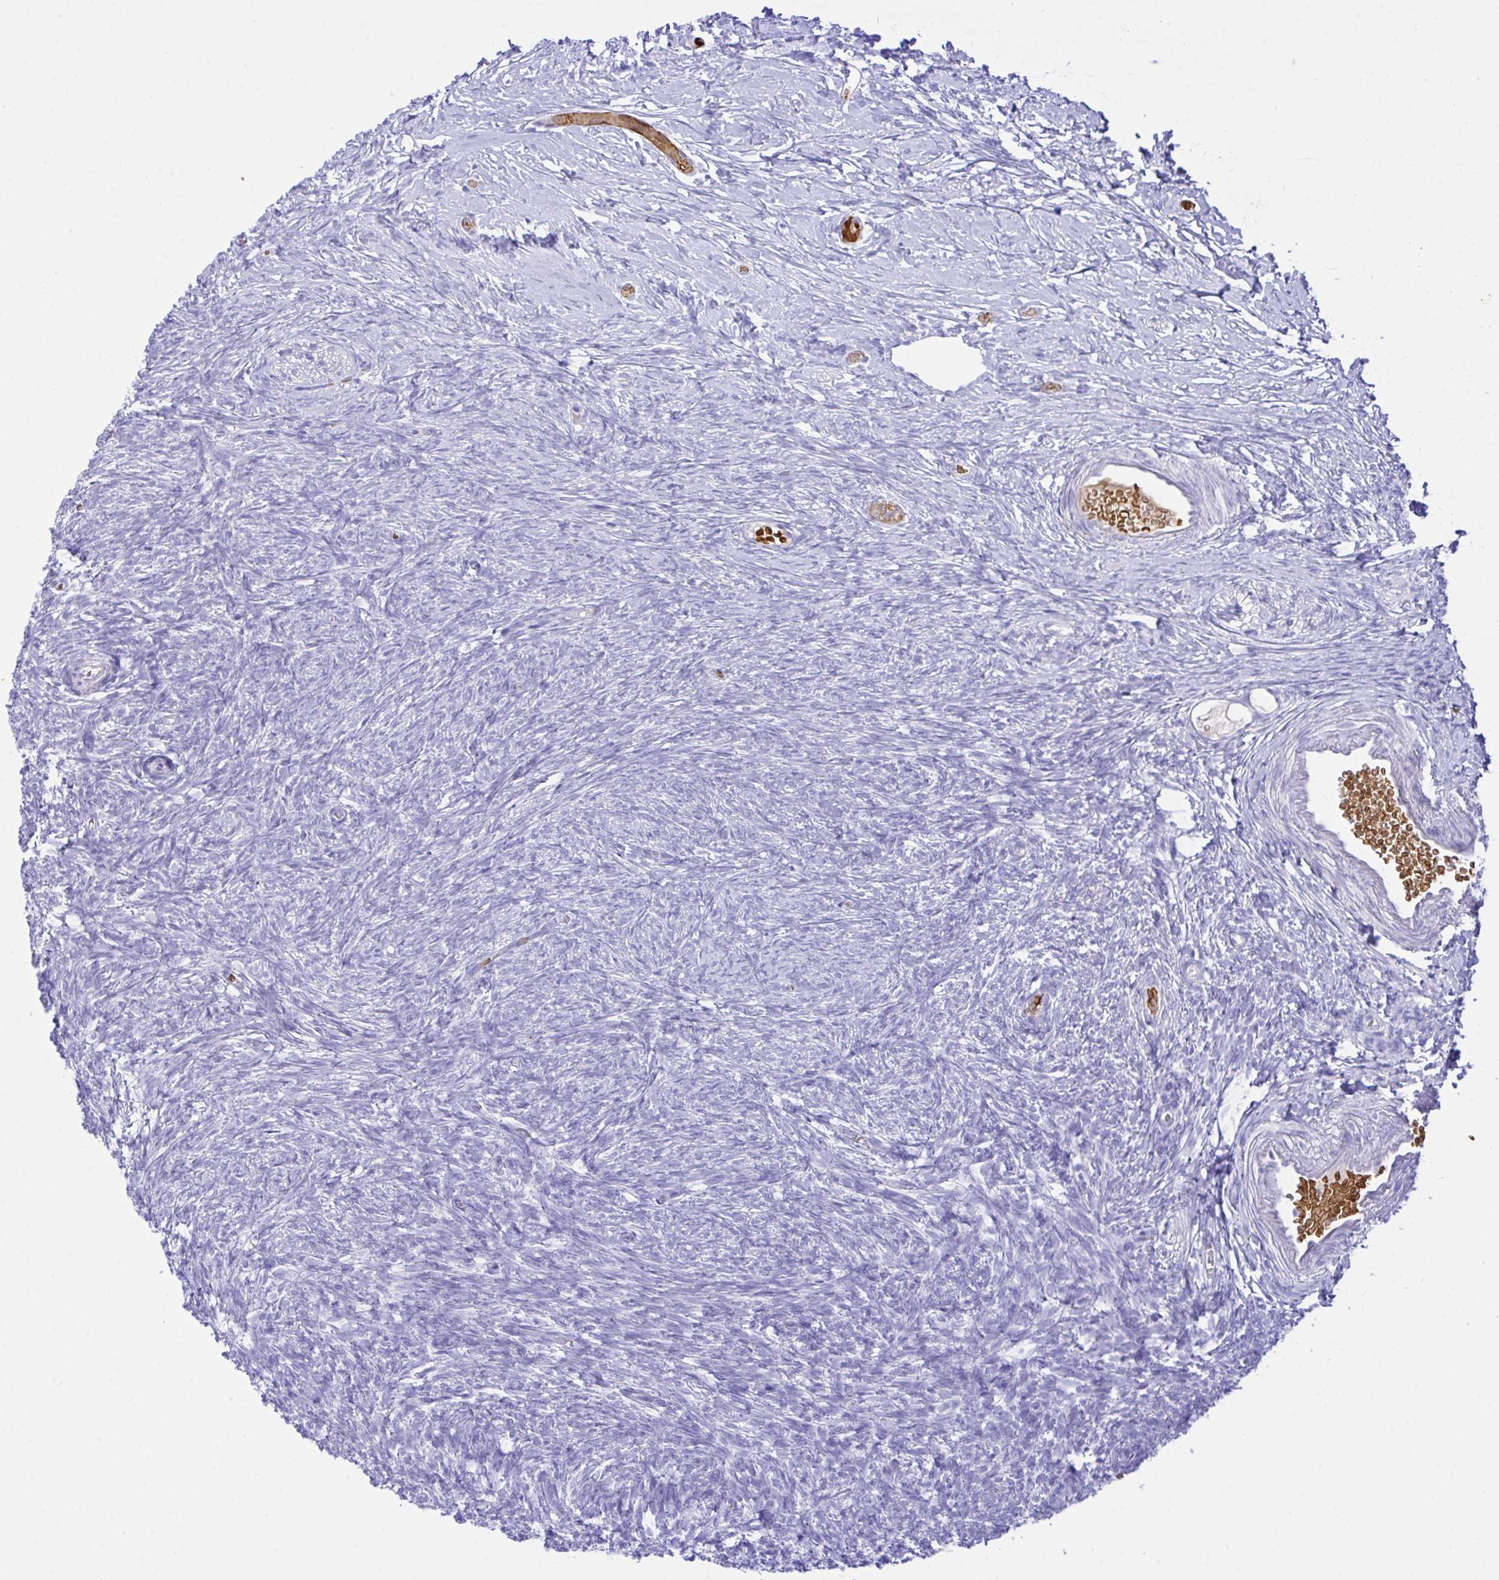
{"staining": {"intensity": "negative", "quantity": "none", "location": "none"}, "tissue": "ovary", "cell_type": "Ovarian stroma cells", "image_type": "normal", "snomed": [{"axis": "morphology", "description": "Normal tissue, NOS"}, {"axis": "topography", "description": "Ovary"}], "caption": "This is a image of IHC staining of benign ovary, which shows no expression in ovarian stroma cells. (Brightfield microscopy of DAB IHC at high magnification).", "gene": "ZNF221", "patient": {"sex": "female", "age": 39}}